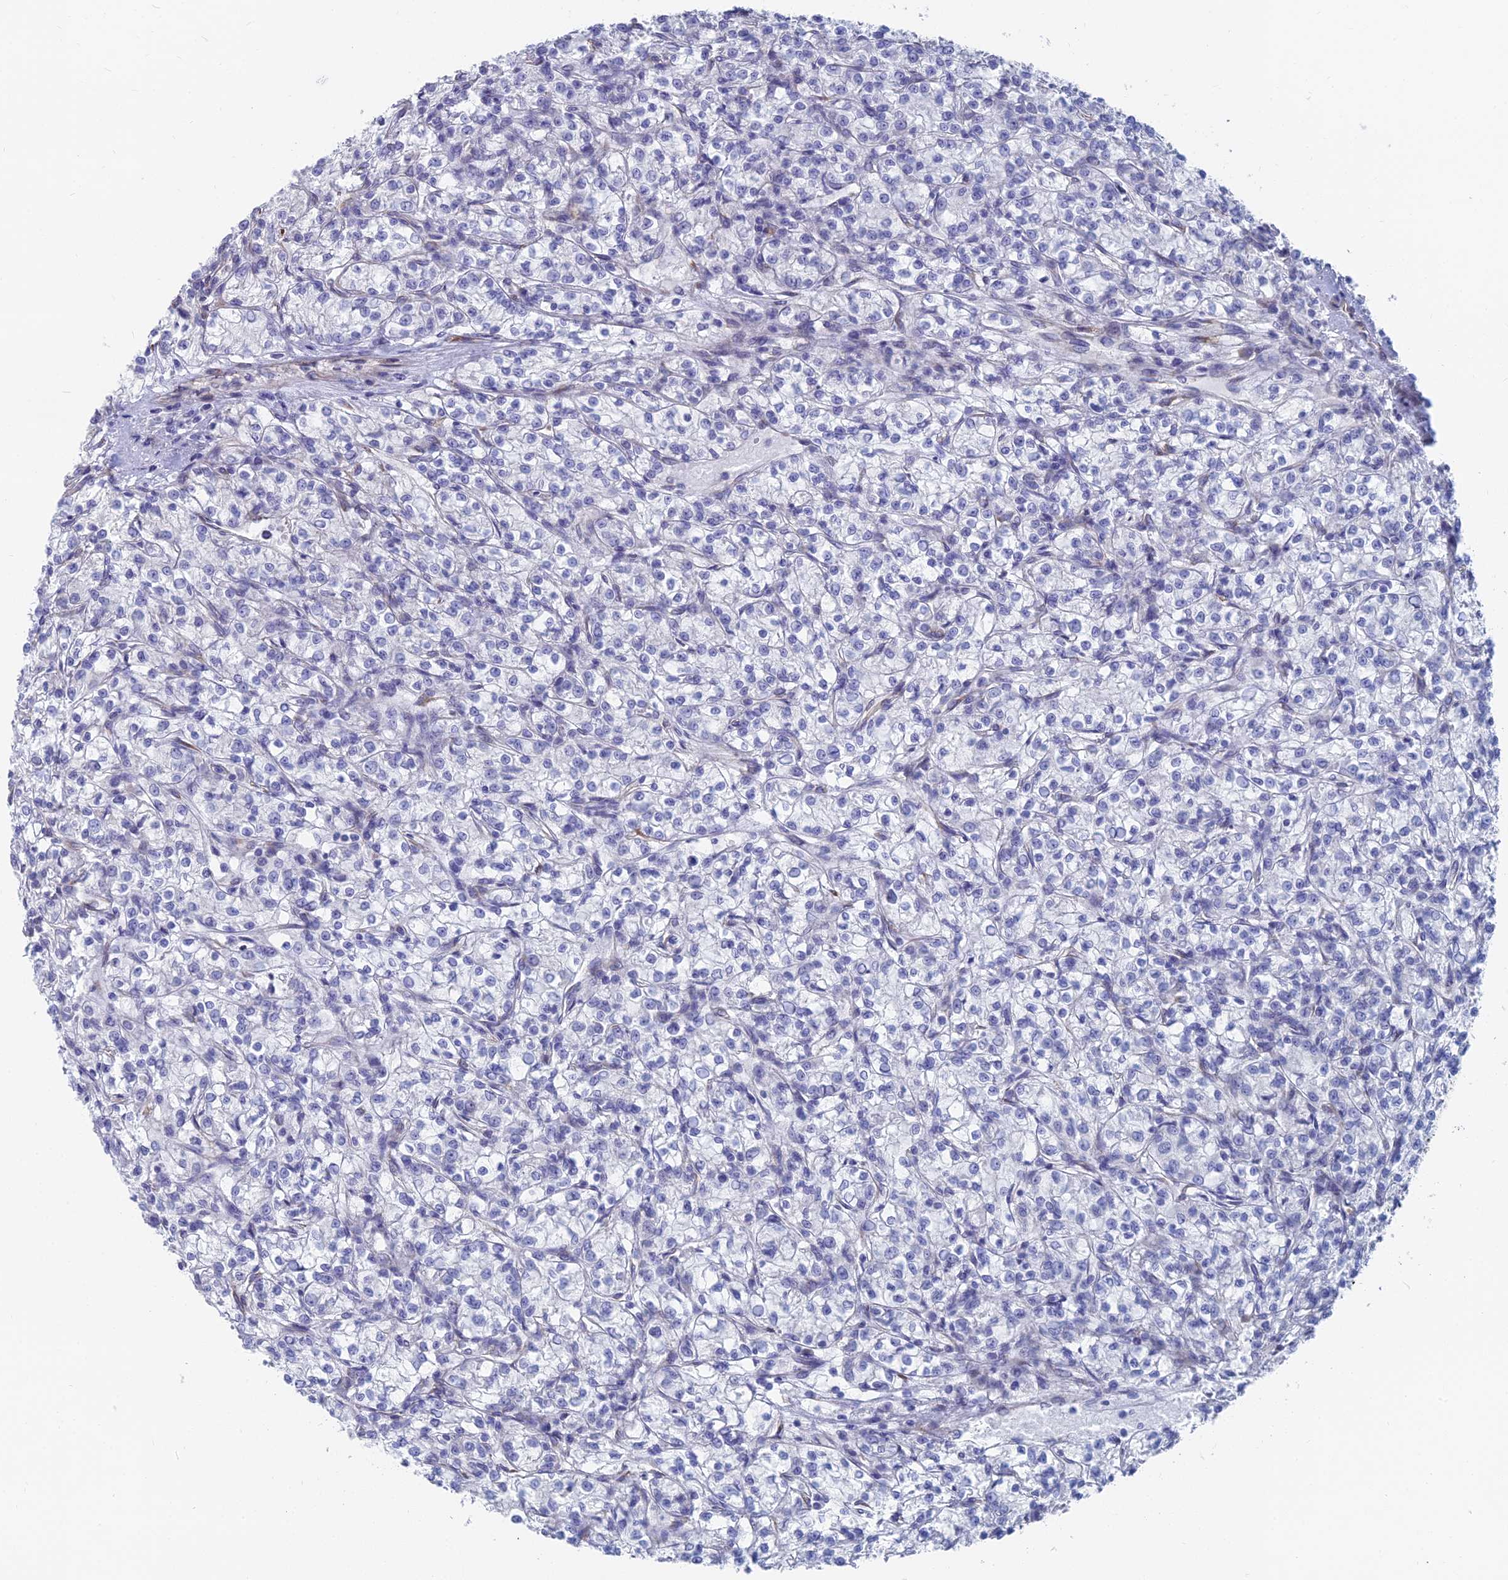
{"staining": {"intensity": "negative", "quantity": "none", "location": "none"}, "tissue": "renal cancer", "cell_type": "Tumor cells", "image_type": "cancer", "snomed": [{"axis": "morphology", "description": "Adenocarcinoma, NOS"}, {"axis": "topography", "description": "Kidney"}], "caption": "Human adenocarcinoma (renal) stained for a protein using immunohistochemistry (IHC) reveals no staining in tumor cells.", "gene": "TNNT3", "patient": {"sex": "female", "age": 59}}